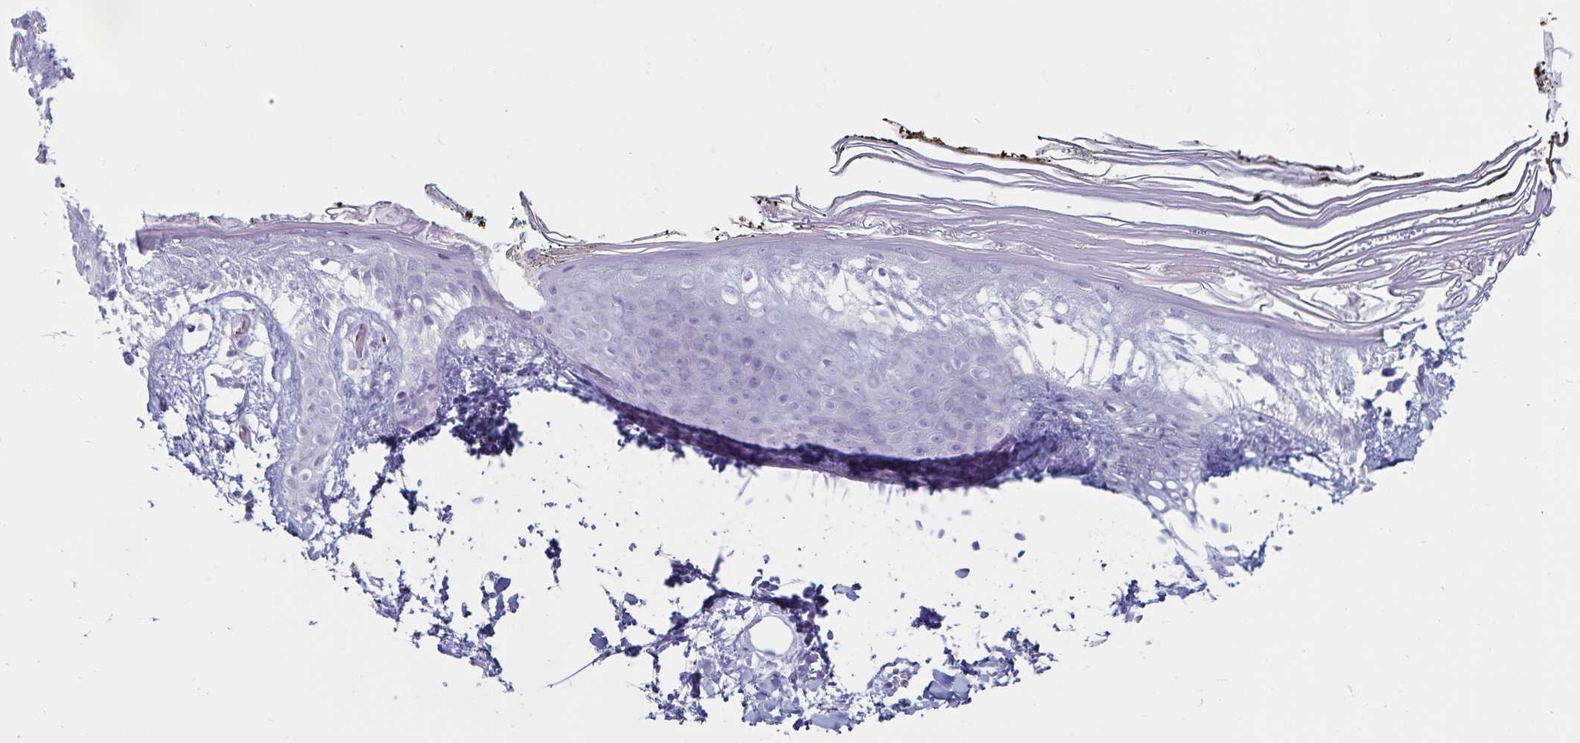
{"staining": {"intensity": "negative", "quantity": "none", "location": "none"}, "tissue": "skin", "cell_type": "Fibroblasts", "image_type": "normal", "snomed": [{"axis": "morphology", "description": "Normal tissue, NOS"}, {"axis": "topography", "description": "Skin"}], "caption": "Immunohistochemical staining of normal skin reveals no significant expression in fibroblasts. The staining is performed using DAB (3,3'-diaminobenzidine) brown chromogen with nuclei counter-stained in using hematoxylin.", "gene": "GNLY", "patient": {"sex": "female", "age": 34}}